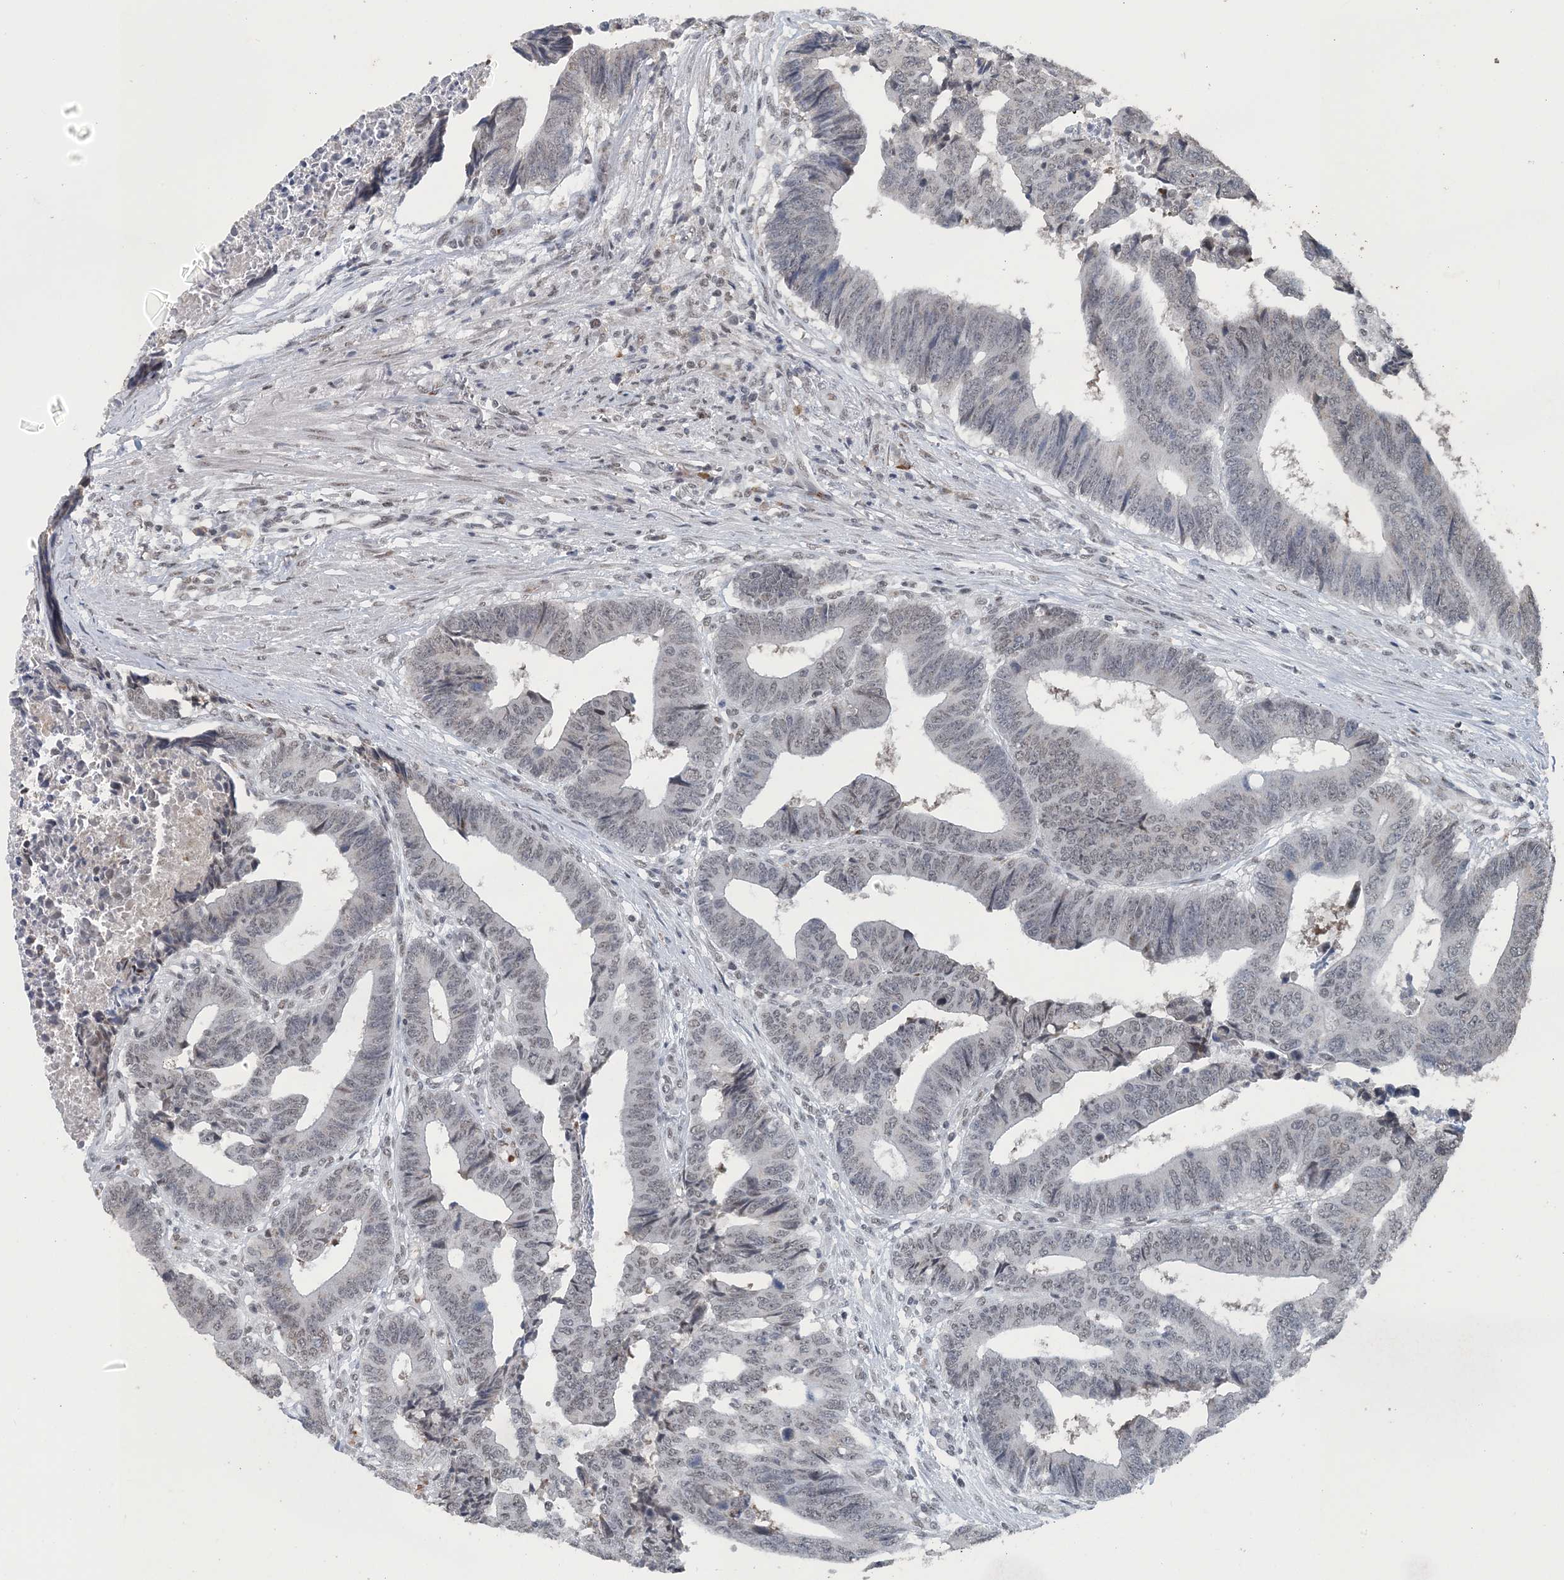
{"staining": {"intensity": "negative", "quantity": "none", "location": "none"}, "tissue": "colorectal cancer", "cell_type": "Tumor cells", "image_type": "cancer", "snomed": [{"axis": "morphology", "description": "Adenocarcinoma, NOS"}, {"axis": "topography", "description": "Rectum"}], "caption": "The immunohistochemistry (IHC) photomicrograph has no significant positivity in tumor cells of adenocarcinoma (colorectal) tissue.", "gene": "MBD2", "patient": {"sex": "male", "age": 84}}